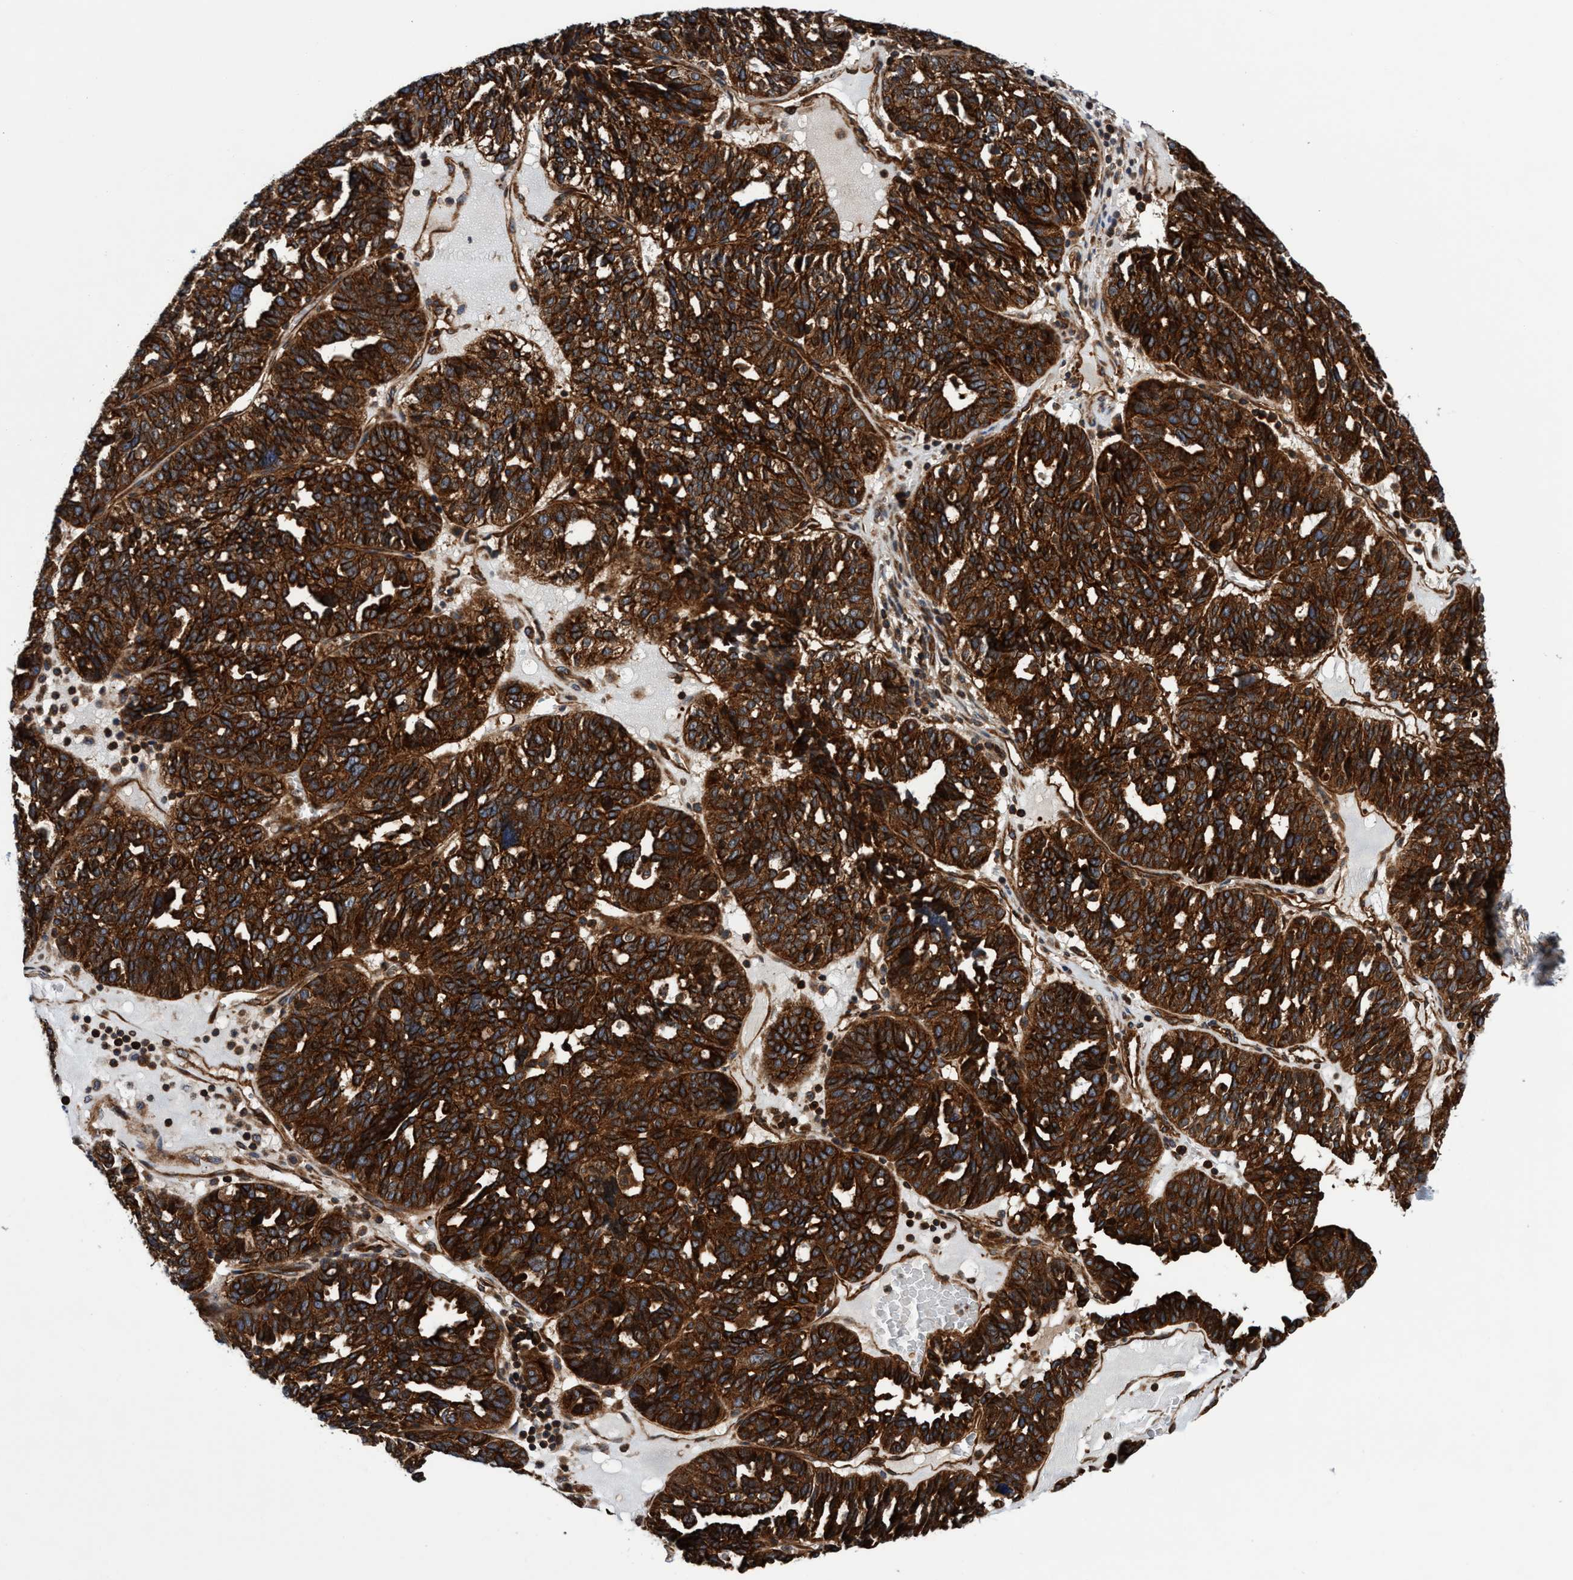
{"staining": {"intensity": "strong", "quantity": ">75%", "location": "cytoplasmic/membranous"}, "tissue": "ovarian cancer", "cell_type": "Tumor cells", "image_type": "cancer", "snomed": [{"axis": "morphology", "description": "Cystadenocarcinoma, serous, NOS"}, {"axis": "topography", "description": "Ovary"}], "caption": "This micrograph reveals ovarian cancer stained with immunohistochemistry to label a protein in brown. The cytoplasmic/membranous of tumor cells show strong positivity for the protein. Nuclei are counter-stained blue.", "gene": "MCM3AP", "patient": {"sex": "female", "age": 59}}